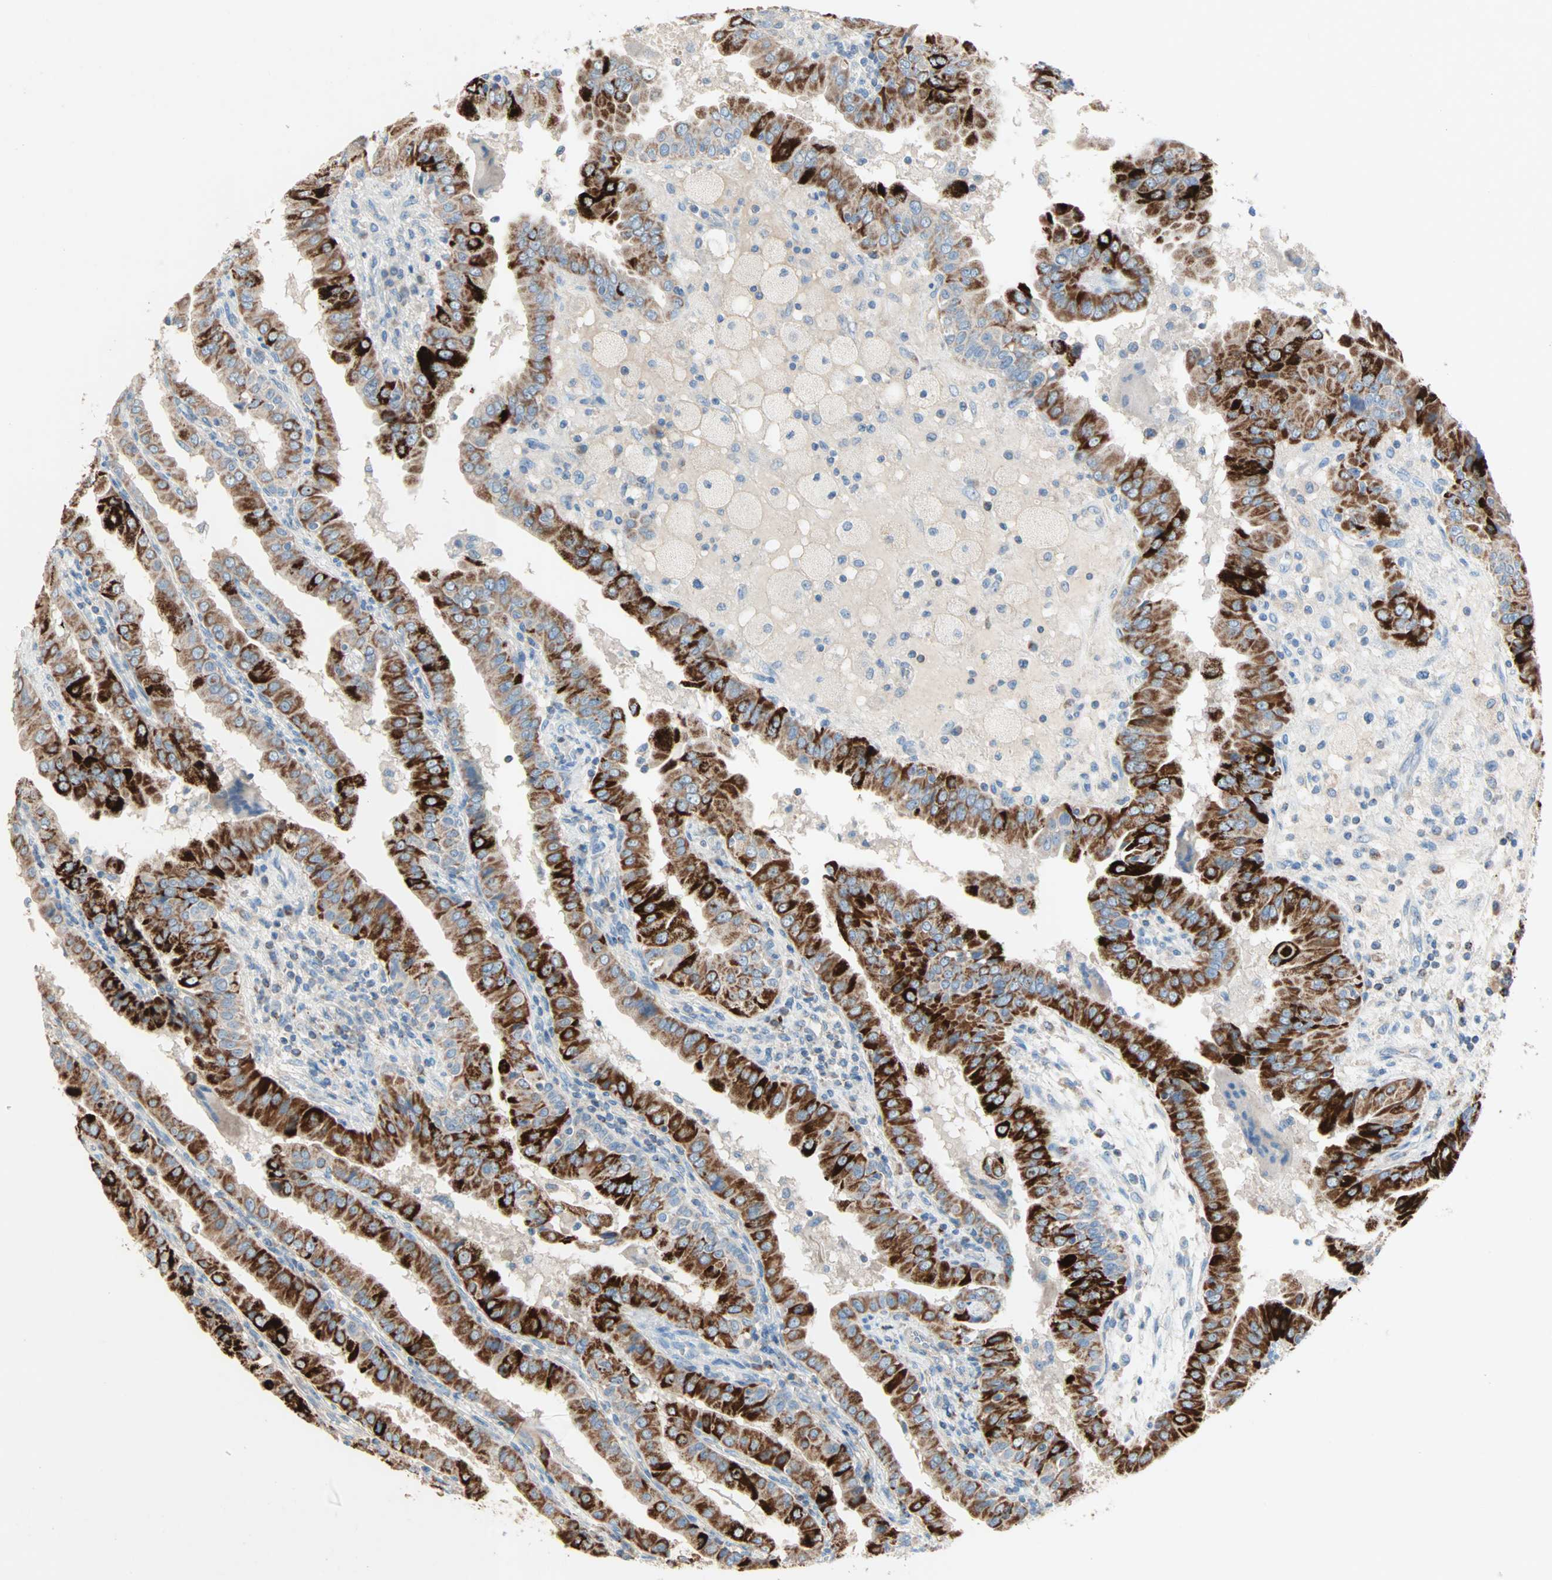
{"staining": {"intensity": "strong", "quantity": ">75%", "location": "cytoplasmic/membranous"}, "tissue": "thyroid cancer", "cell_type": "Tumor cells", "image_type": "cancer", "snomed": [{"axis": "morphology", "description": "Papillary adenocarcinoma, NOS"}, {"axis": "topography", "description": "Thyroid gland"}], "caption": "Protein staining by IHC exhibits strong cytoplasmic/membranous expression in about >75% of tumor cells in papillary adenocarcinoma (thyroid).", "gene": "ACVRL1", "patient": {"sex": "male", "age": 33}}